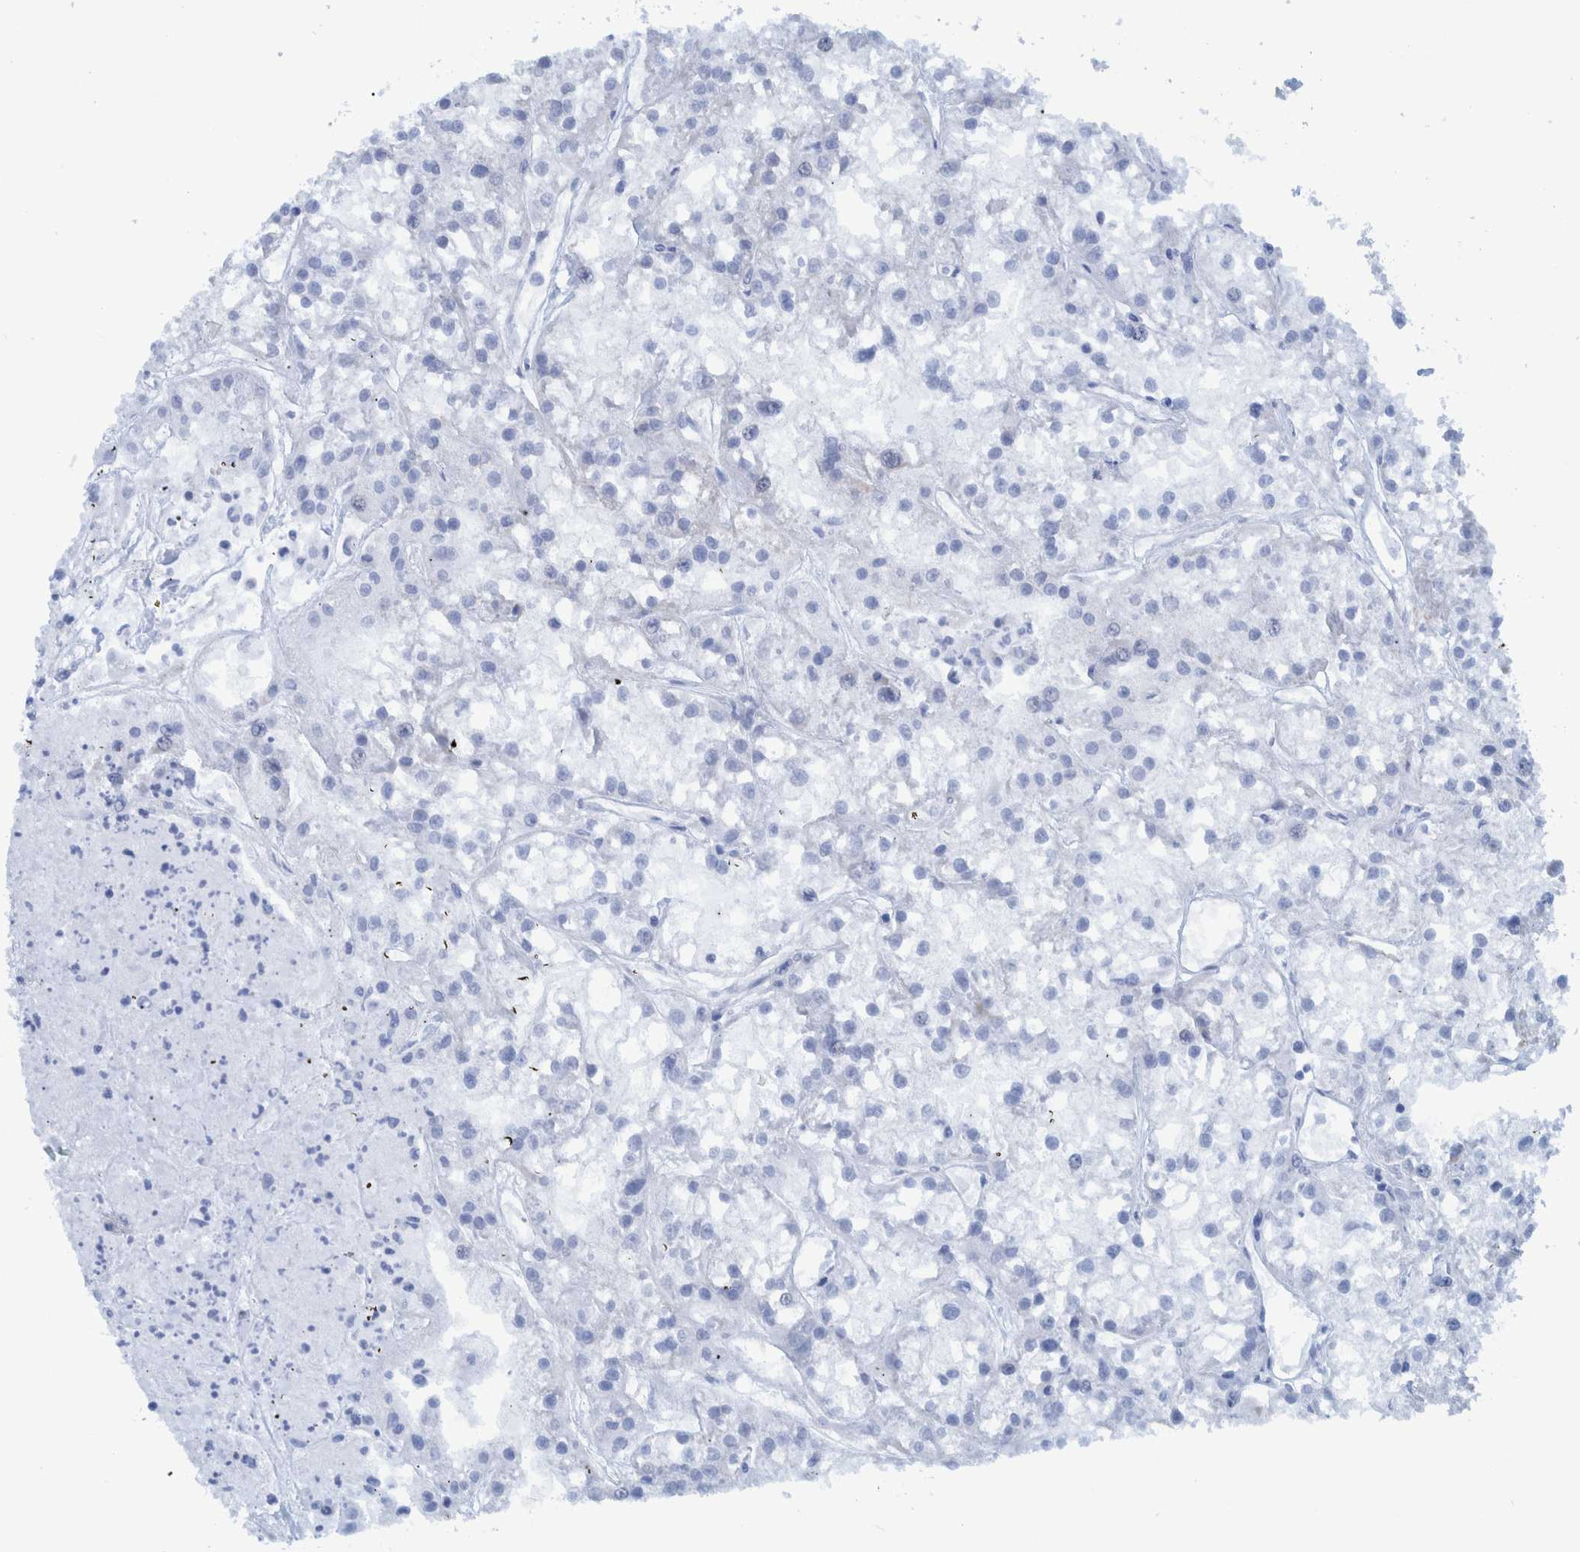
{"staining": {"intensity": "negative", "quantity": "none", "location": "none"}, "tissue": "renal cancer", "cell_type": "Tumor cells", "image_type": "cancer", "snomed": [{"axis": "morphology", "description": "Adenocarcinoma, NOS"}, {"axis": "topography", "description": "Kidney"}], "caption": "The photomicrograph shows no significant expression in tumor cells of adenocarcinoma (renal).", "gene": "BZW2", "patient": {"sex": "female", "age": 52}}